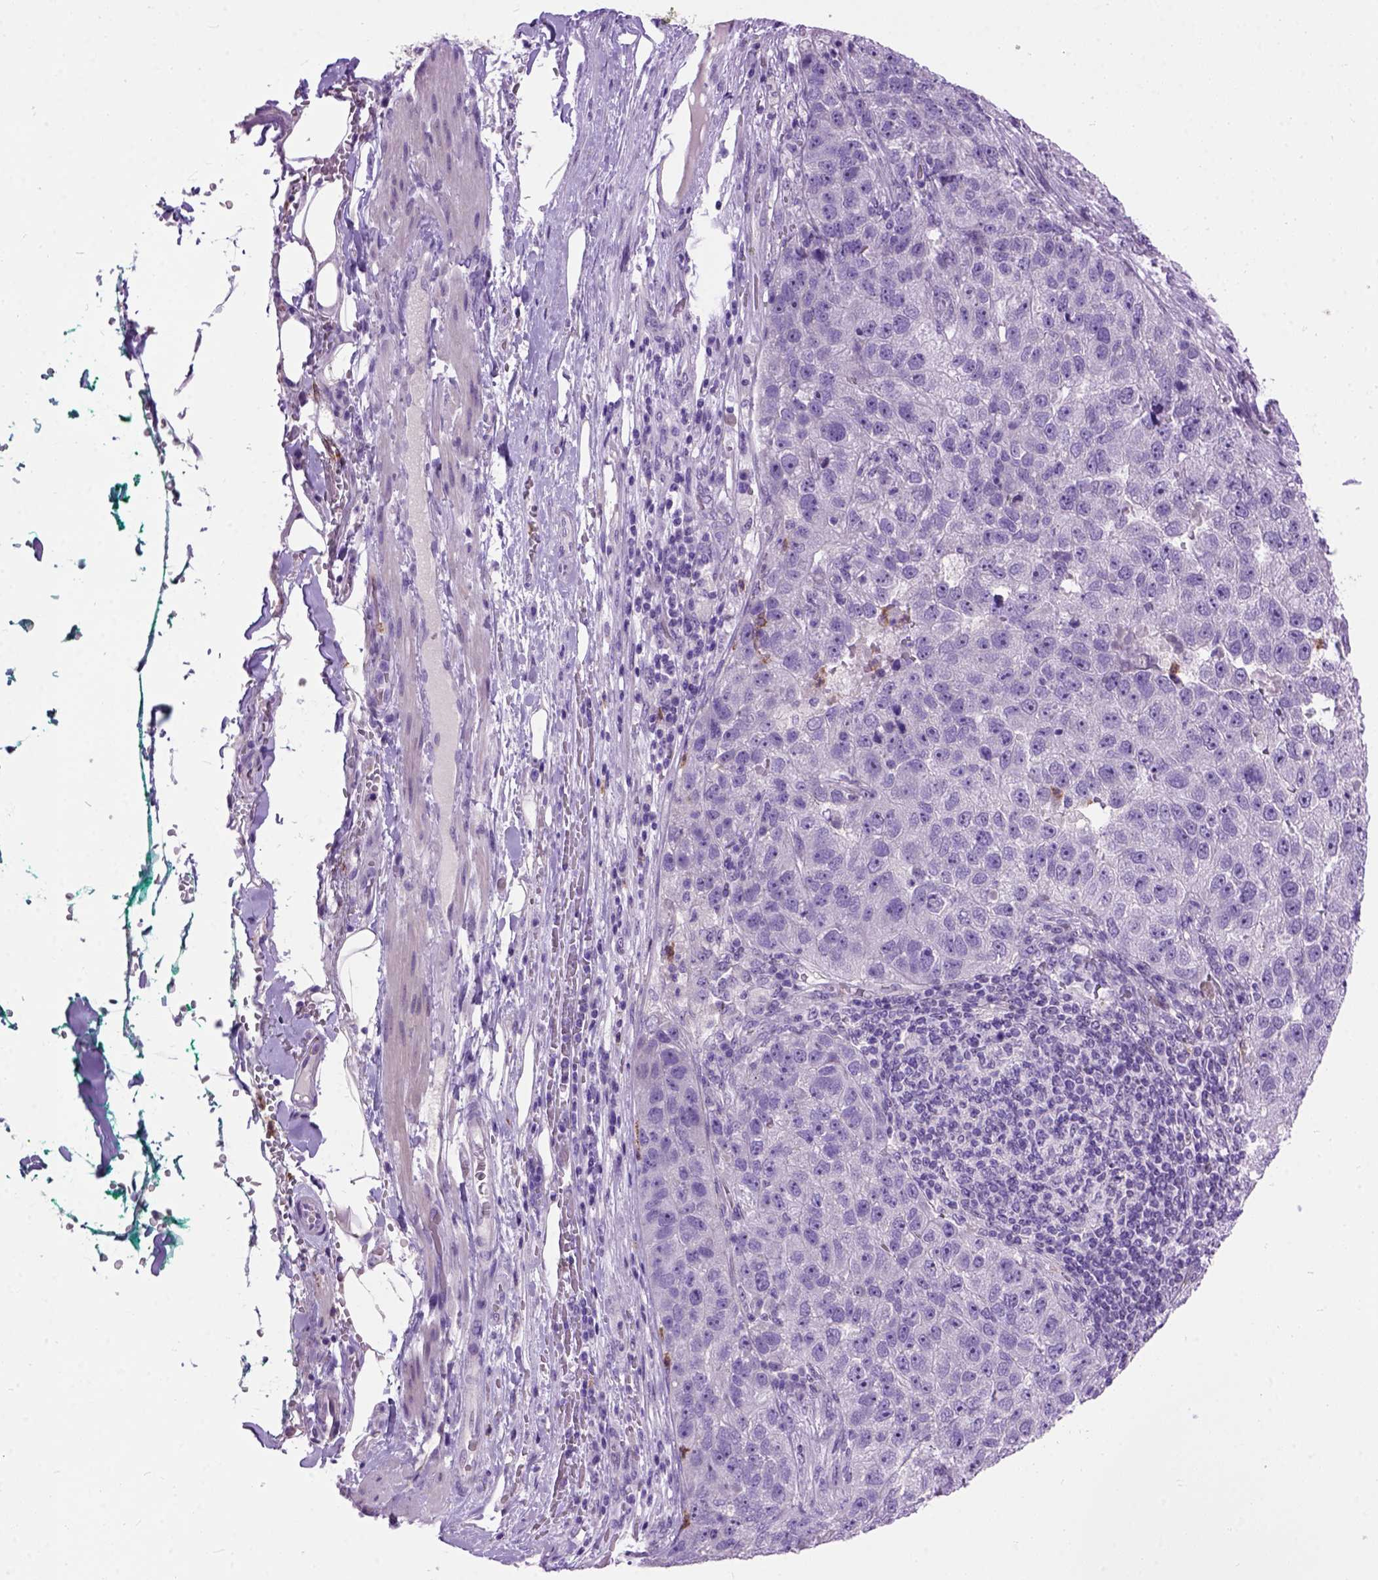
{"staining": {"intensity": "negative", "quantity": "none", "location": "none"}, "tissue": "pancreatic cancer", "cell_type": "Tumor cells", "image_type": "cancer", "snomed": [{"axis": "morphology", "description": "Adenocarcinoma, NOS"}, {"axis": "topography", "description": "Pancreas"}], "caption": "Immunohistochemistry (IHC) micrograph of neoplastic tissue: pancreatic cancer (adenocarcinoma) stained with DAB (3,3'-diaminobenzidine) reveals no significant protein positivity in tumor cells. (Brightfield microscopy of DAB immunohistochemistry at high magnification).", "gene": "MAPT", "patient": {"sex": "female", "age": 61}}